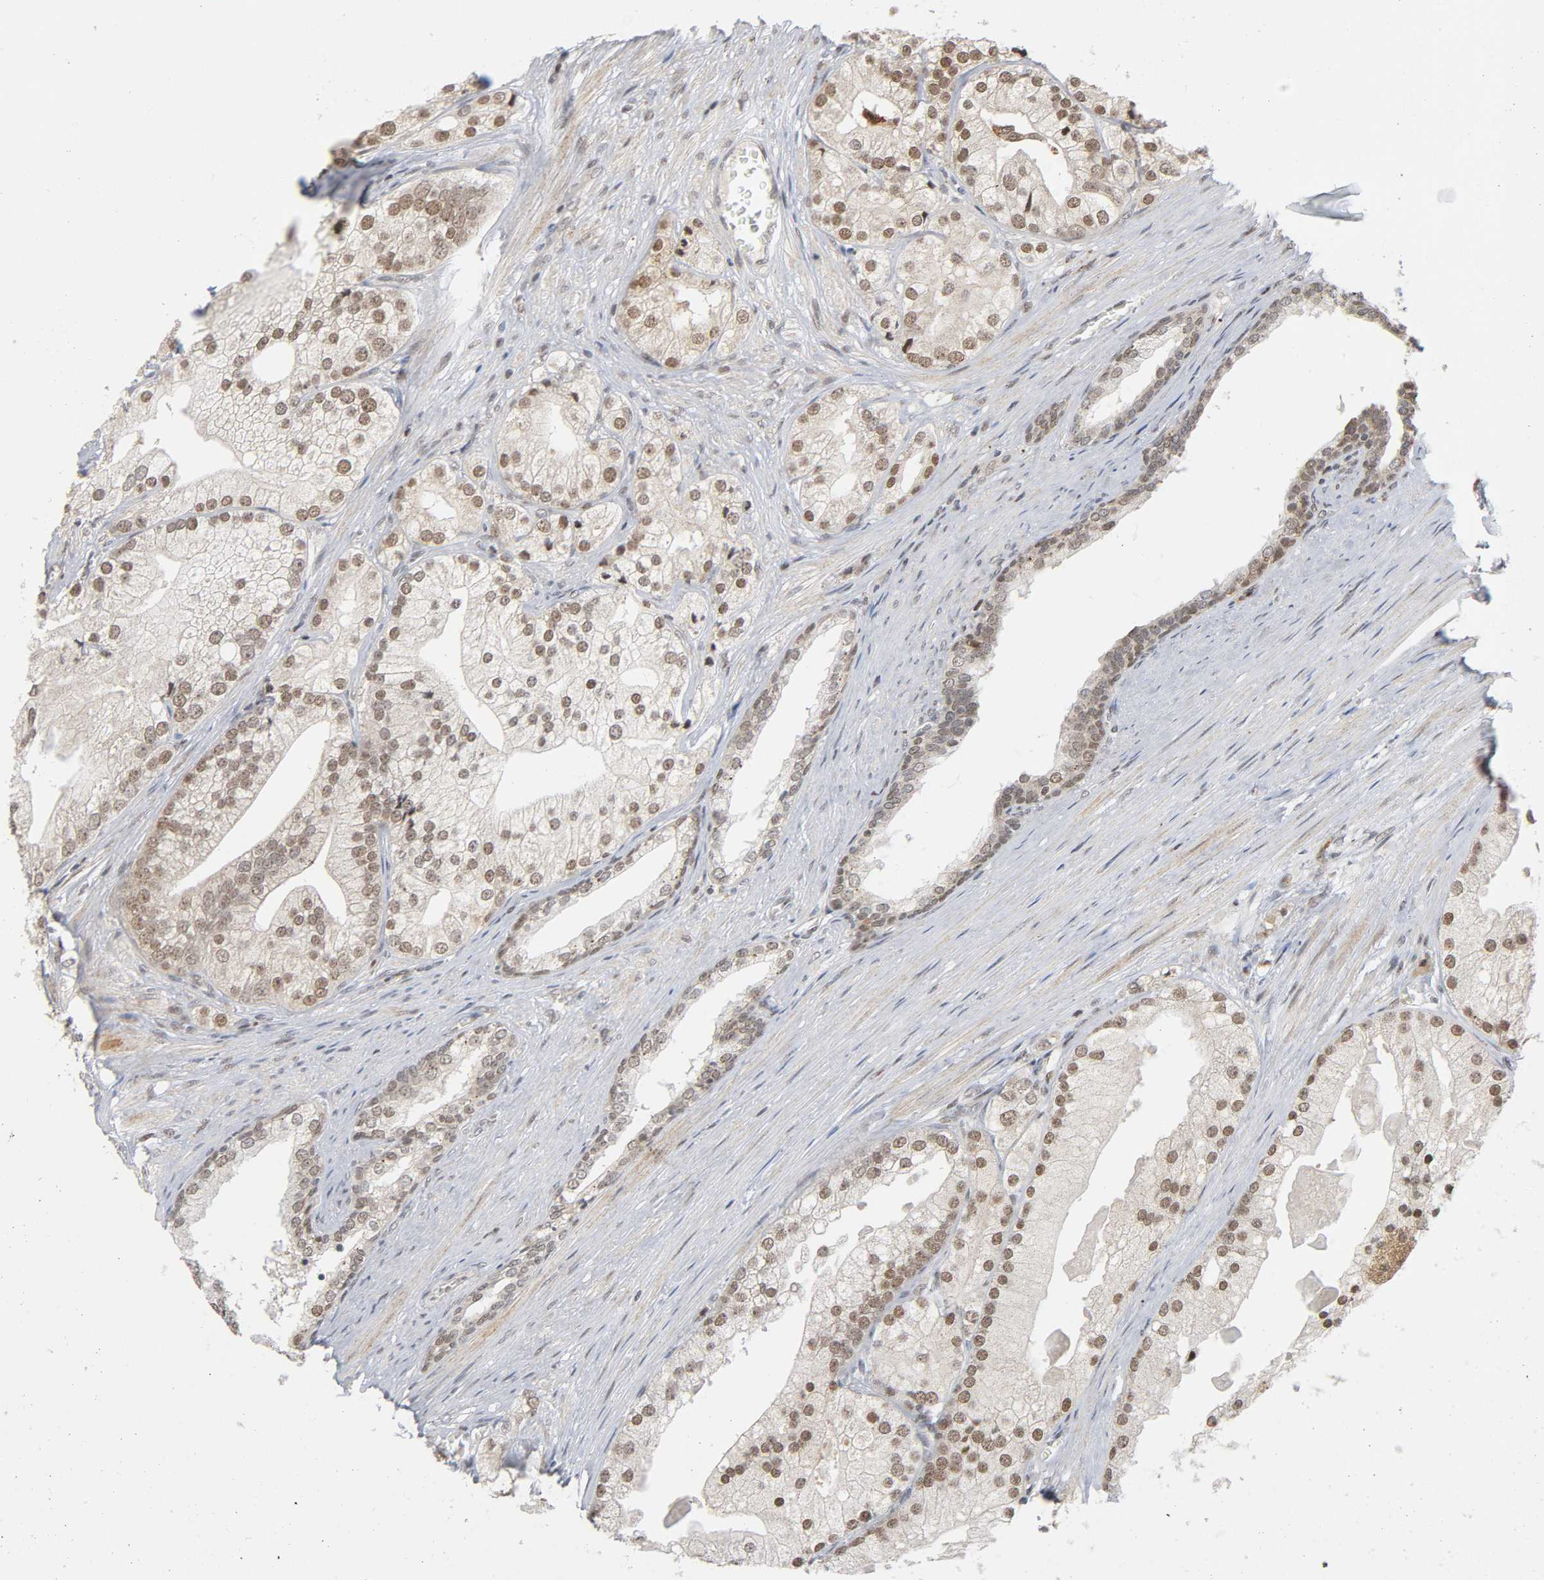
{"staining": {"intensity": "moderate", "quantity": ">75%", "location": "nuclear"}, "tissue": "prostate cancer", "cell_type": "Tumor cells", "image_type": "cancer", "snomed": [{"axis": "morphology", "description": "Adenocarcinoma, Low grade"}, {"axis": "topography", "description": "Prostate"}], "caption": "Immunohistochemical staining of prostate cancer (low-grade adenocarcinoma) demonstrates moderate nuclear protein staining in approximately >75% of tumor cells. (DAB (3,3'-diaminobenzidine) IHC, brown staining for protein, blue staining for nuclei).", "gene": "KAT2B", "patient": {"sex": "male", "age": 69}}